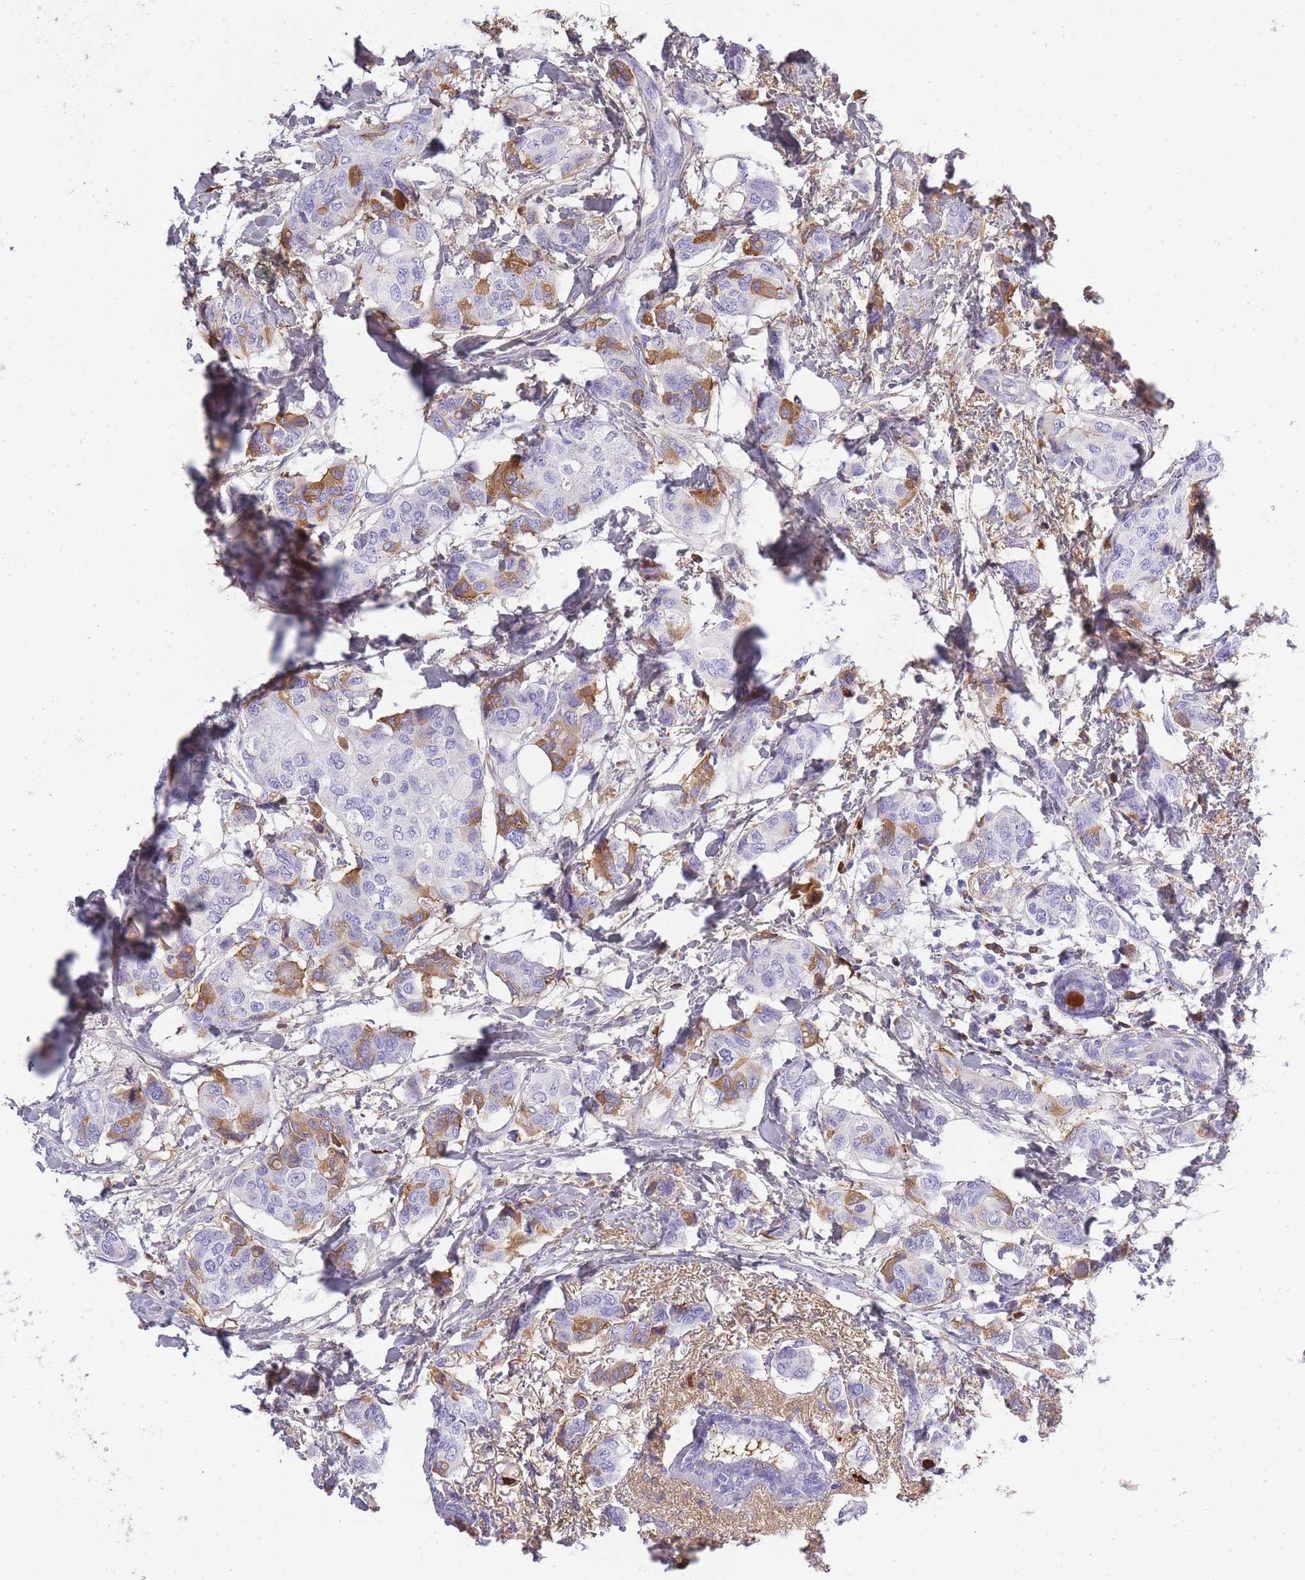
{"staining": {"intensity": "moderate", "quantity": "<25%", "location": "cytoplasmic/membranous"}, "tissue": "breast cancer", "cell_type": "Tumor cells", "image_type": "cancer", "snomed": [{"axis": "morphology", "description": "Lobular carcinoma"}, {"axis": "topography", "description": "Breast"}], "caption": "This is a photomicrograph of immunohistochemistry staining of breast lobular carcinoma, which shows moderate positivity in the cytoplasmic/membranous of tumor cells.", "gene": "IGKV1D-42", "patient": {"sex": "female", "age": 51}}